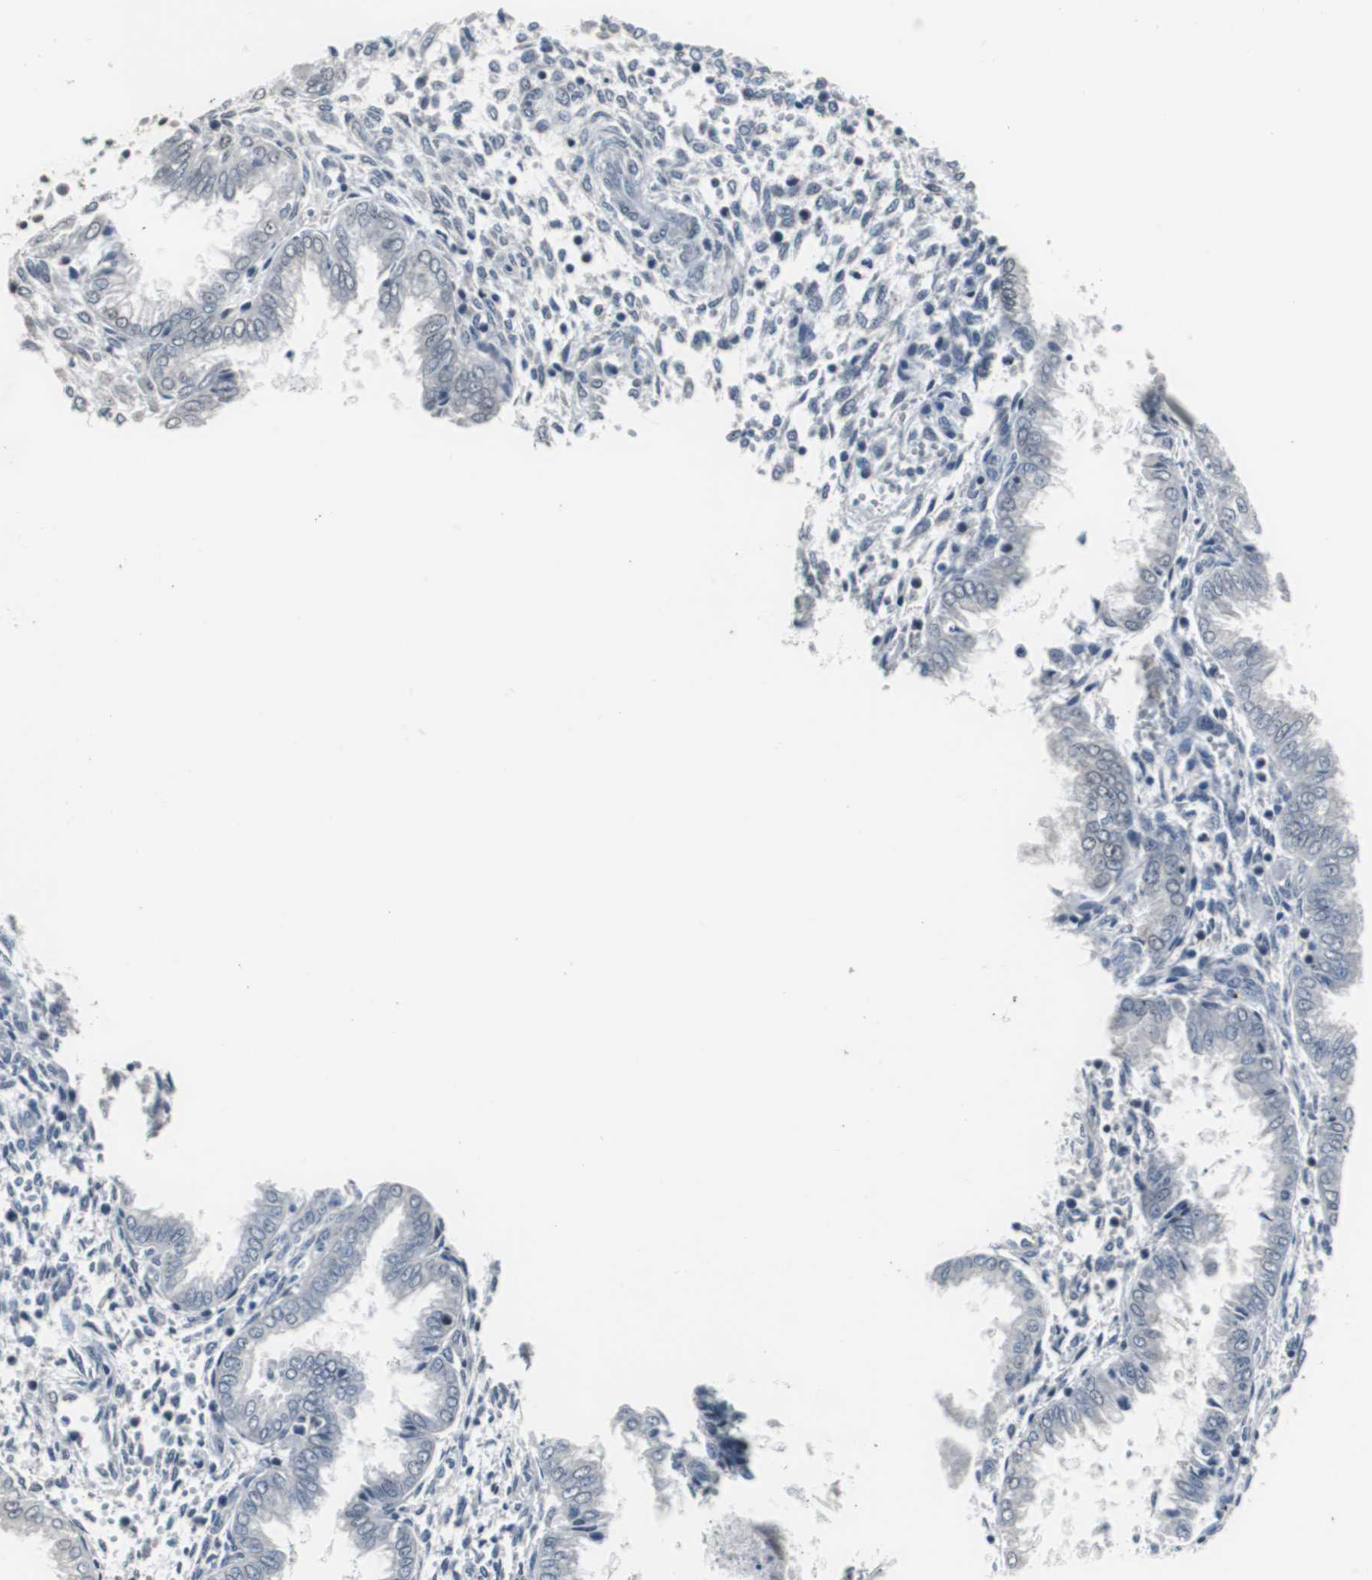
{"staining": {"intensity": "weak", "quantity": "25%-75%", "location": "nuclear"}, "tissue": "endometrium", "cell_type": "Cells in endometrial stroma", "image_type": "normal", "snomed": [{"axis": "morphology", "description": "Normal tissue, NOS"}, {"axis": "topography", "description": "Endometrium"}], "caption": "Weak nuclear expression is seen in approximately 25%-75% of cells in endometrial stroma in benign endometrium.", "gene": "FOXP4", "patient": {"sex": "female", "age": 33}}